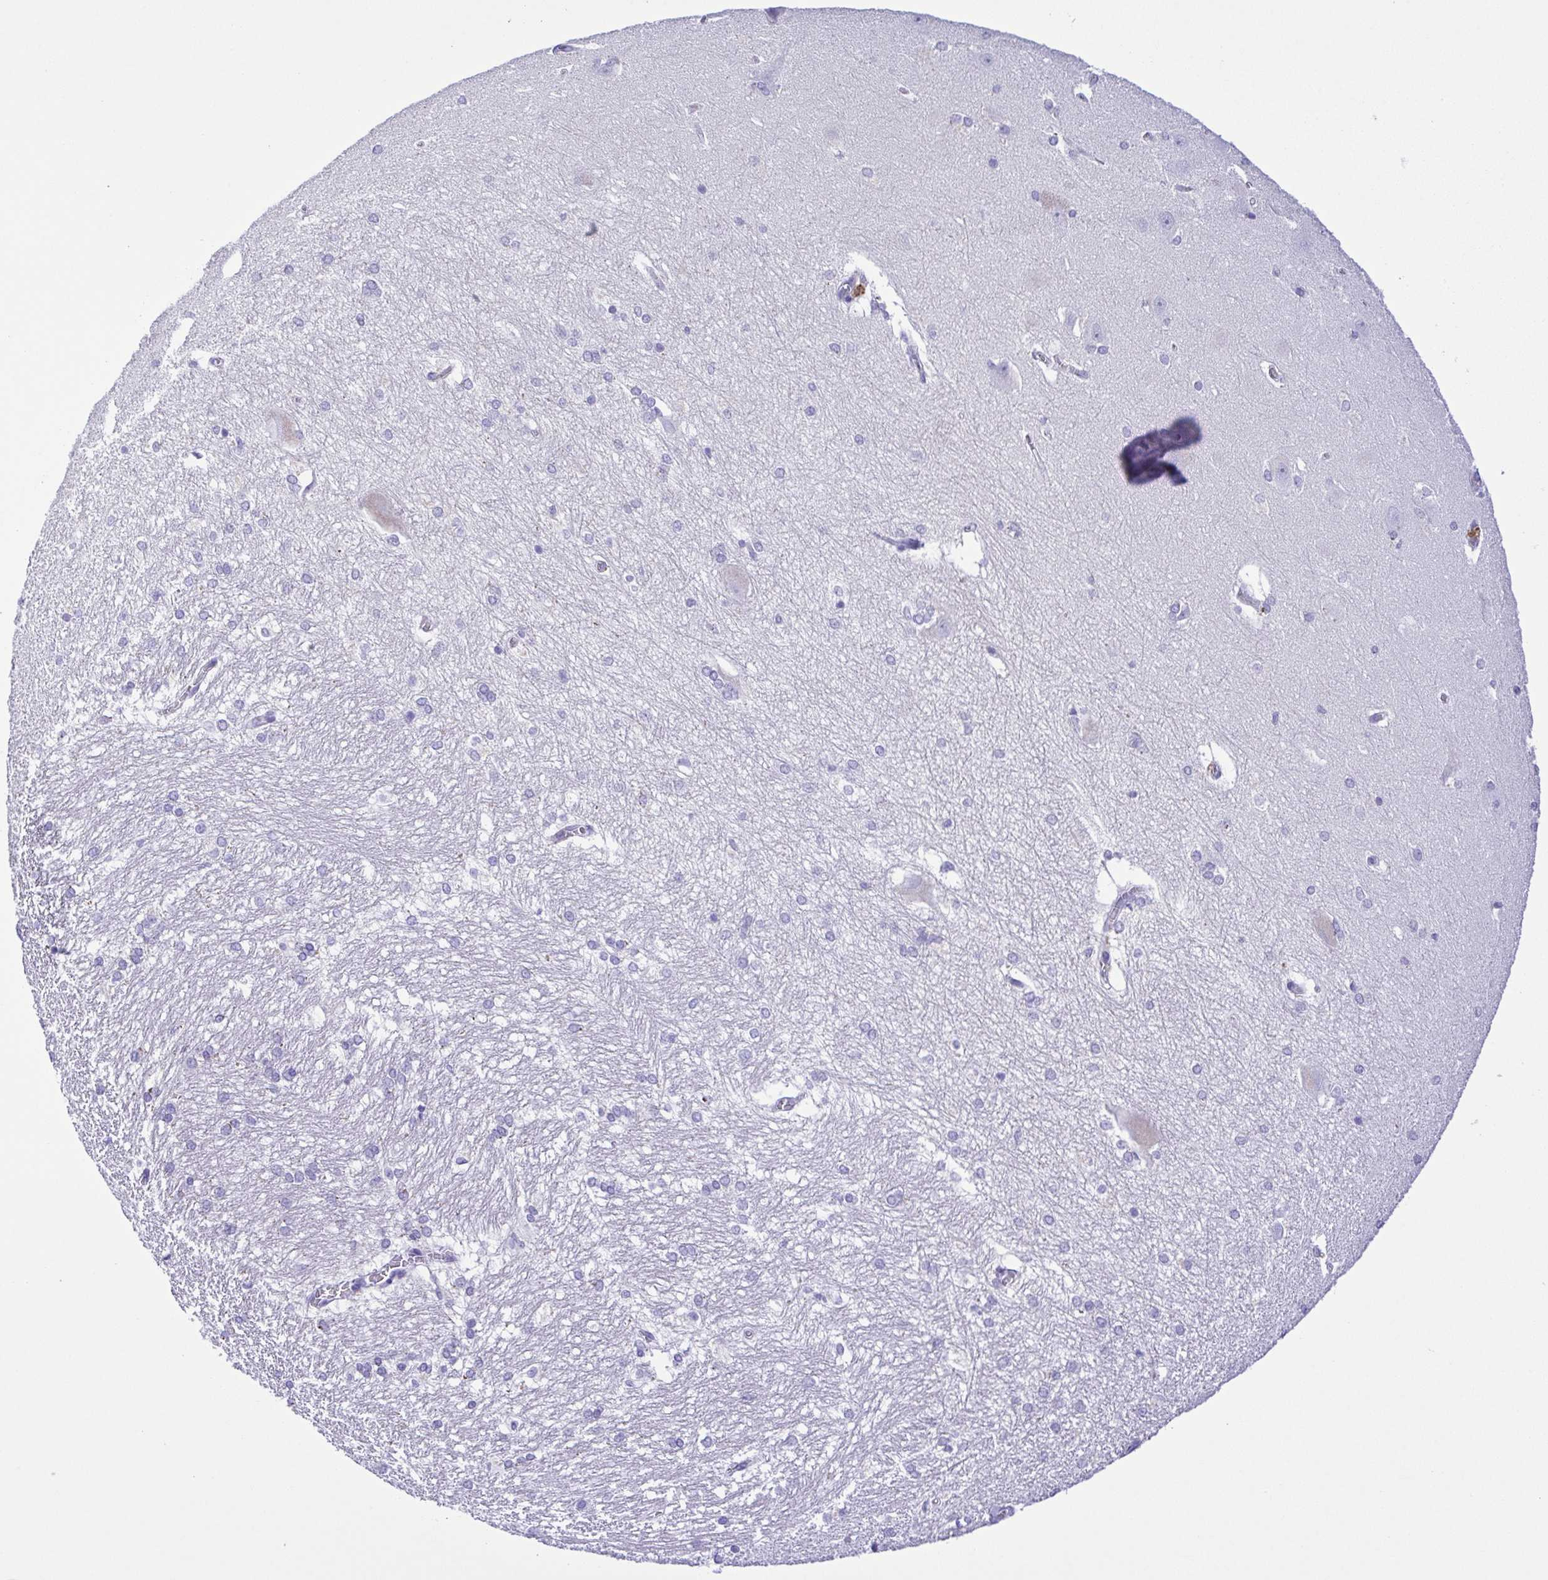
{"staining": {"intensity": "negative", "quantity": "none", "location": "none"}, "tissue": "hippocampus", "cell_type": "Glial cells", "image_type": "normal", "snomed": [{"axis": "morphology", "description": "Normal tissue, NOS"}, {"axis": "topography", "description": "Cerebral cortex"}, {"axis": "topography", "description": "Hippocampus"}], "caption": "Image shows no significant protein staining in glial cells of unremarkable hippocampus. Nuclei are stained in blue.", "gene": "IGFL1", "patient": {"sex": "female", "age": 19}}